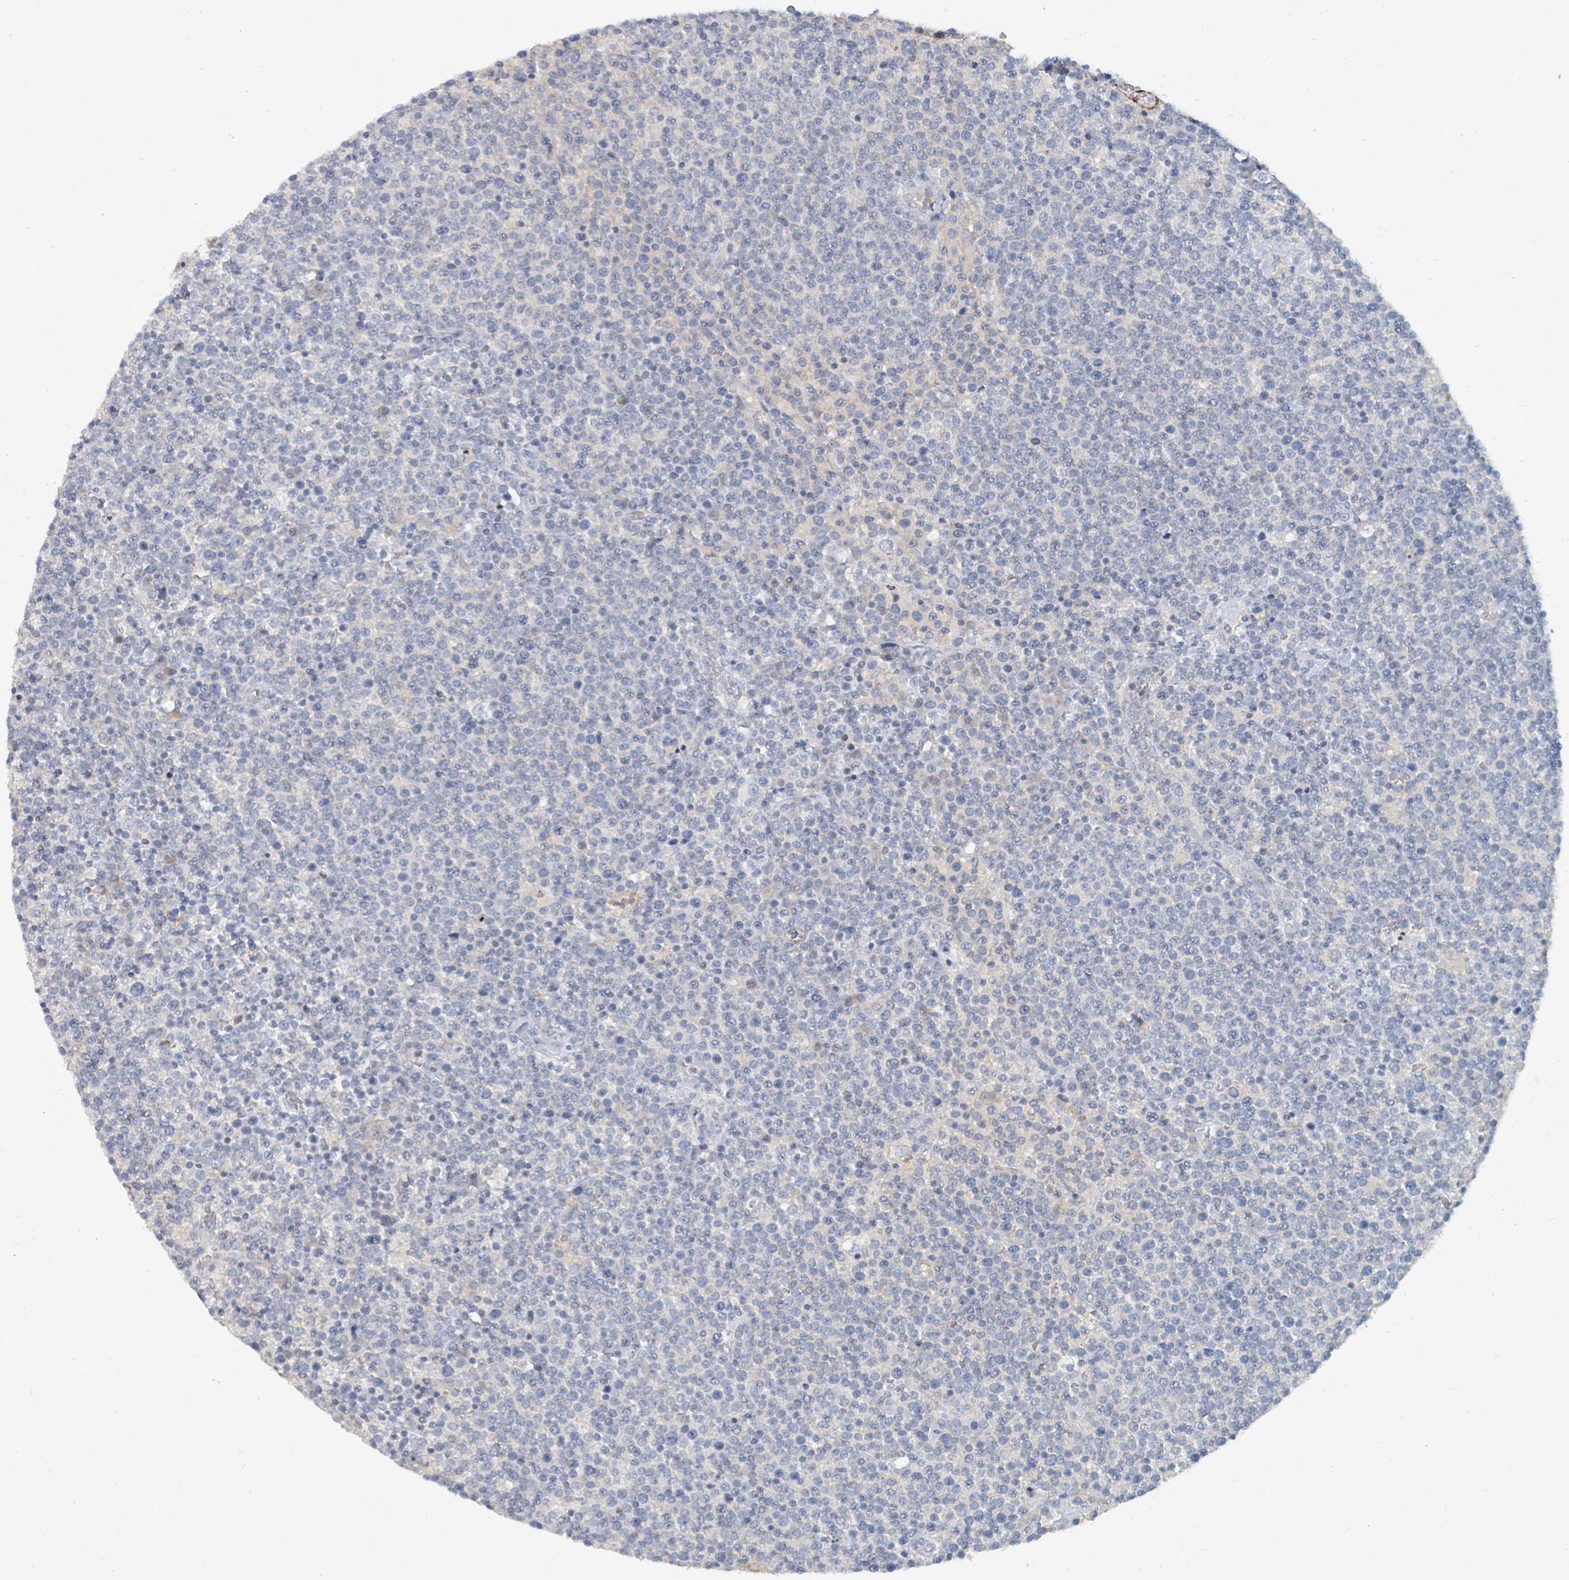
{"staining": {"intensity": "negative", "quantity": "none", "location": "none"}, "tissue": "lymphoma", "cell_type": "Tumor cells", "image_type": "cancer", "snomed": [{"axis": "morphology", "description": "Malignant lymphoma, non-Hodgkin's type, High grade"}, {"axis": "topography", "description": "Lymph node"}], "caption": "Immunohistochemistry (IHC) of human lymphoma shows no positivity in tumor cells.", "gene": "ARGFX", "patient": {"sex": "male", "age": 61}}